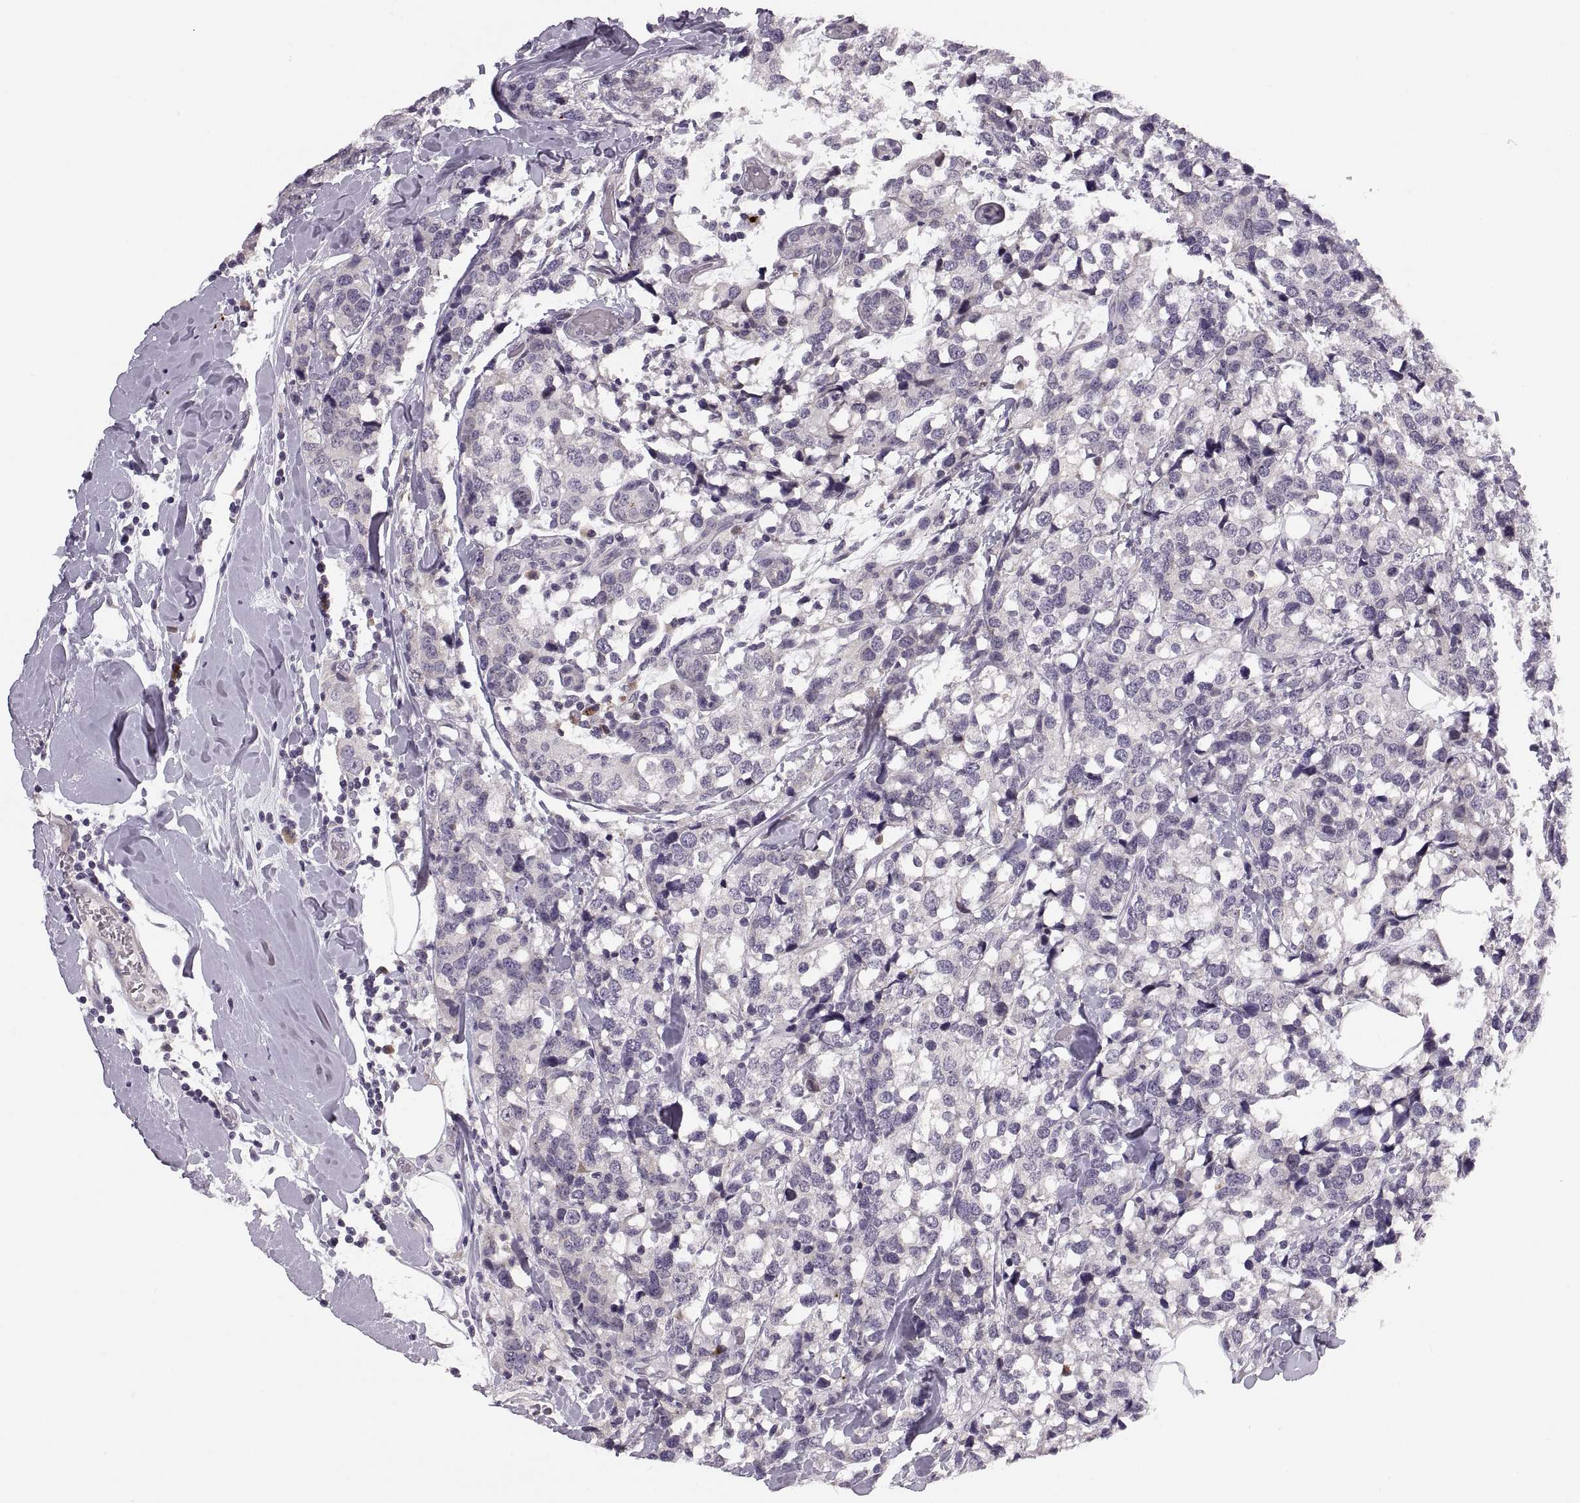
{"staining": {"intensity": "negative", "quantity": "none", "location": "none"}, "tissue": "breast cancer", "cell_type": "Tumor cells", "image_type": "cancer", "snomed": [{"axis": "morphology", "description": "Lobular carcinoma"}, {"axis": "topography", "description": "Breast"}], "caption": "Human breast cancer stained for a protein using IHC displays no expression in tumor cells.", "gene": "ADH6", "patient": {"sex": "female", "age": 59}}